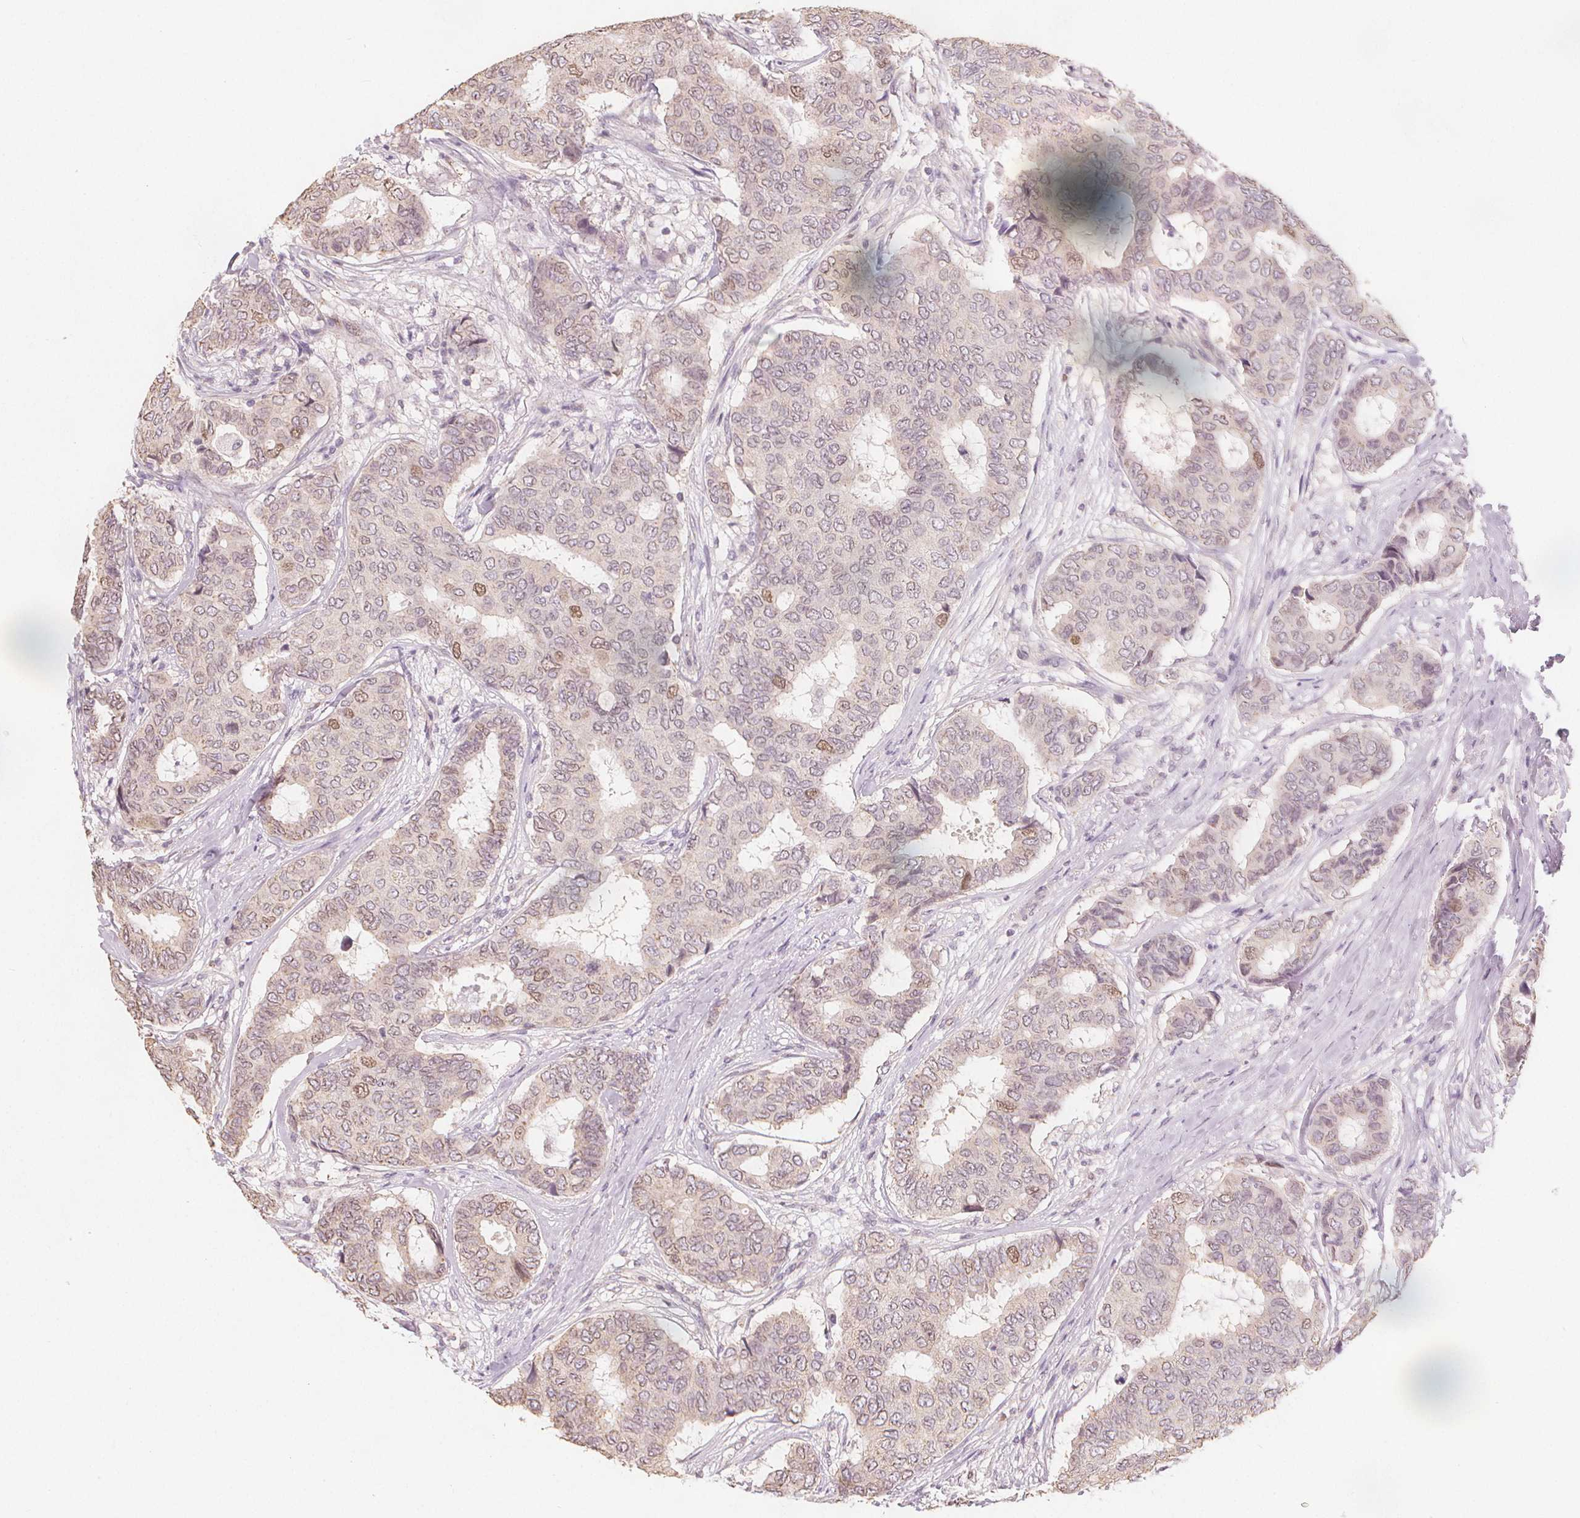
{"staining": {"intensity": "weak", "quantity": "<25%", "location": "nuclear"}, "tissue": "breast cancer", "cell_type": "Tumor cells", "image_type": "cancer", "snomed": [{"axis": "morphology", "description": "Duct carcinoma"}, {"axis": "topography", "description": "Breast"}], "caption": "High magnification brightfield microscopy of intraductal carcinoma (breast) stained with DAB (brown) and counterstained with hematoxylin (blue): tumor cells show no significant expression. The staining is performed using DAB brown chromogen with nuclei counter-stained in using hematoxylin.", "gene": "TIPIN", "patient": {"sex": "female", "age": 75}}